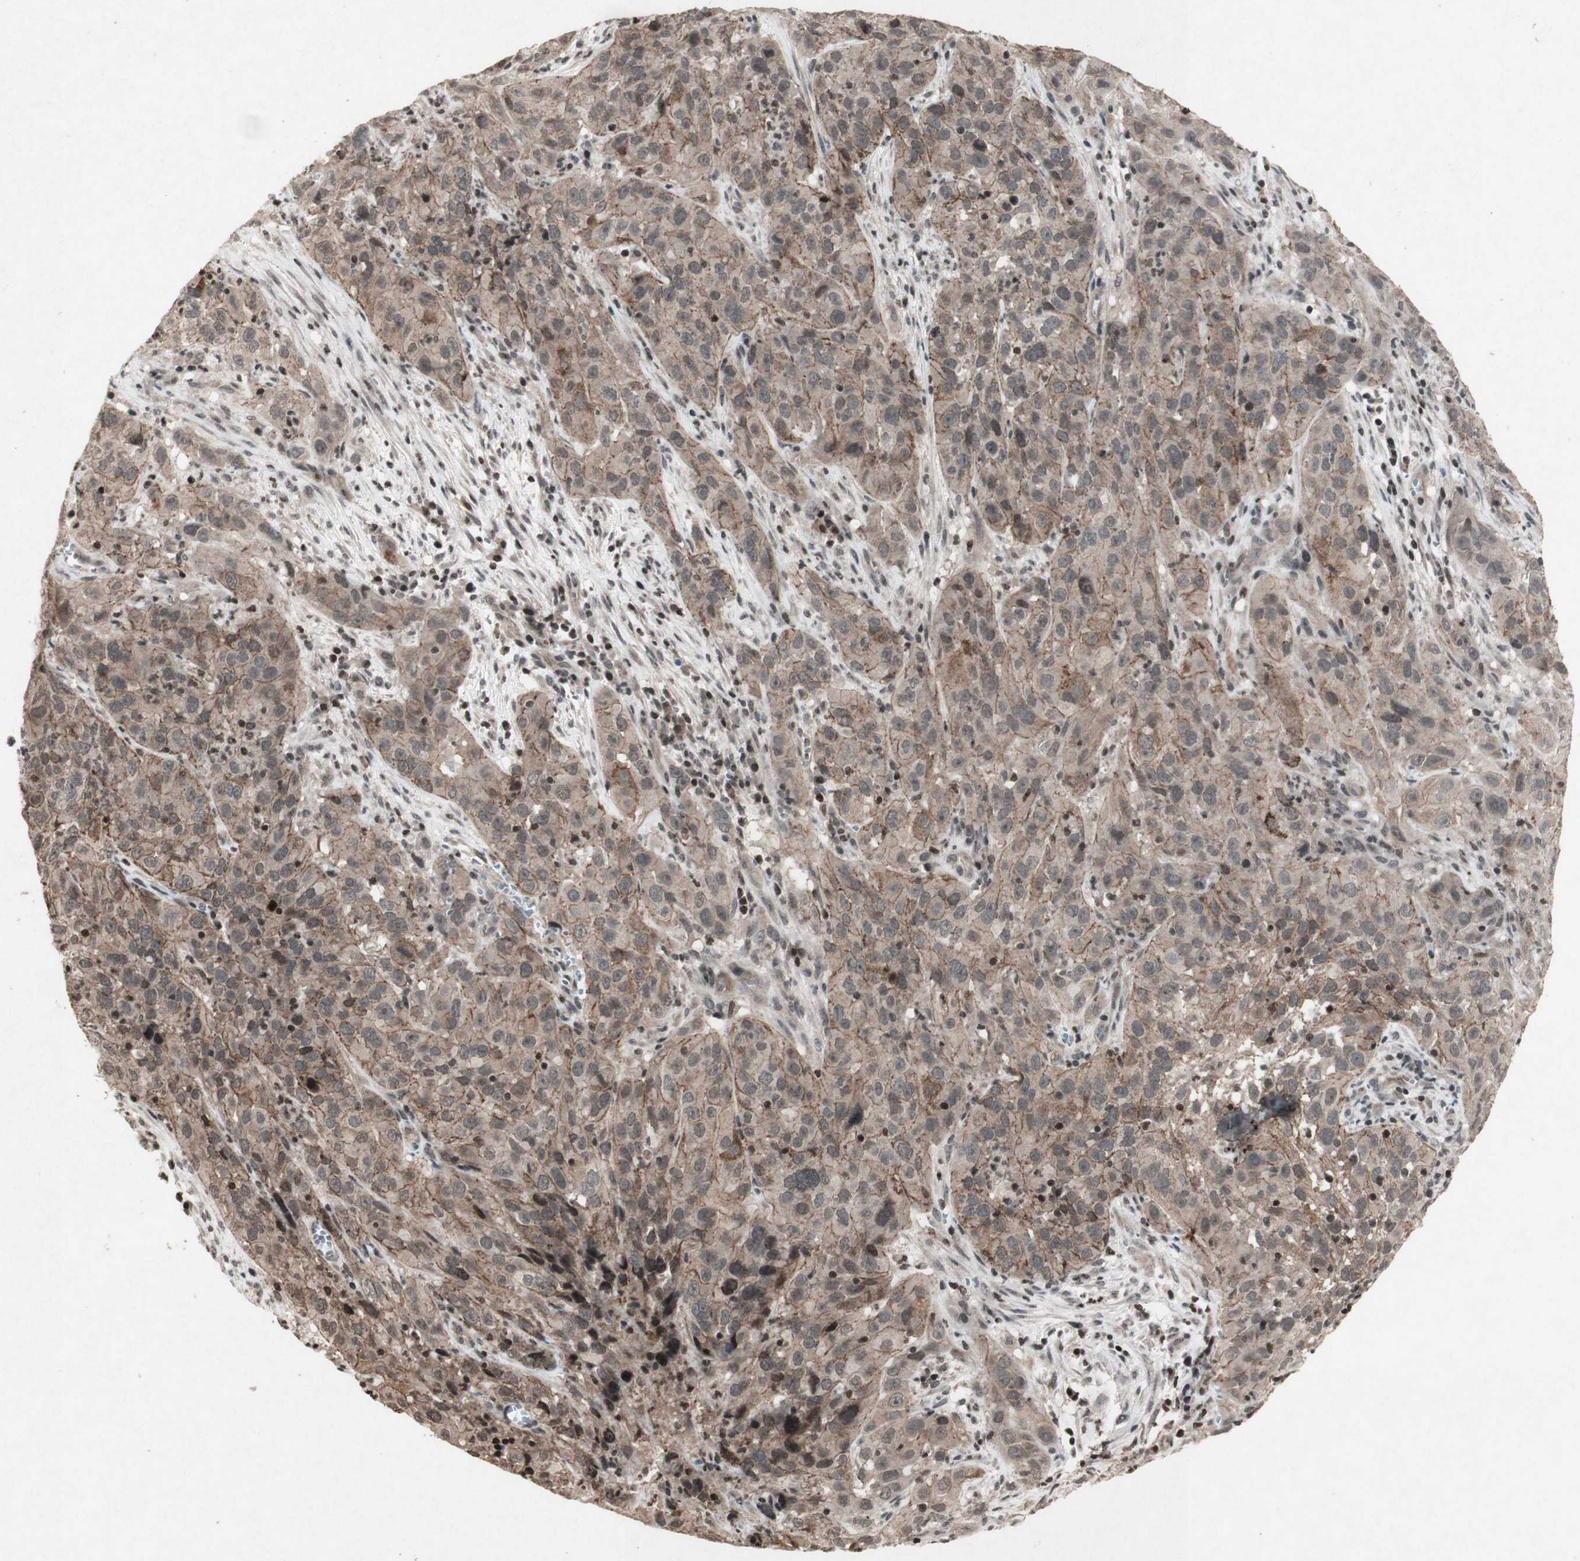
{"staining": {"intensity": "moderate", "quantity": ">75%", "location": "cytoplasmic/membranous"}, "tissue": "cervical cancer", "cell_type": "Tumor cells", "image_type": "cancer", "snomed": [{"axis": "morphology", "description": "Squamous cell carcinoma, NOS"}, {"axis": "topography", "description": "Cervix"}], "caption": "Protein staining by immunohistochemistry exhibits moderate cytoplasmic/membranous expression in about >75% of tumor cells in squamous cell carcinoma (cervical).", "gene": "PLXNA1", "patient": {"sex": "female", "age": 32}}